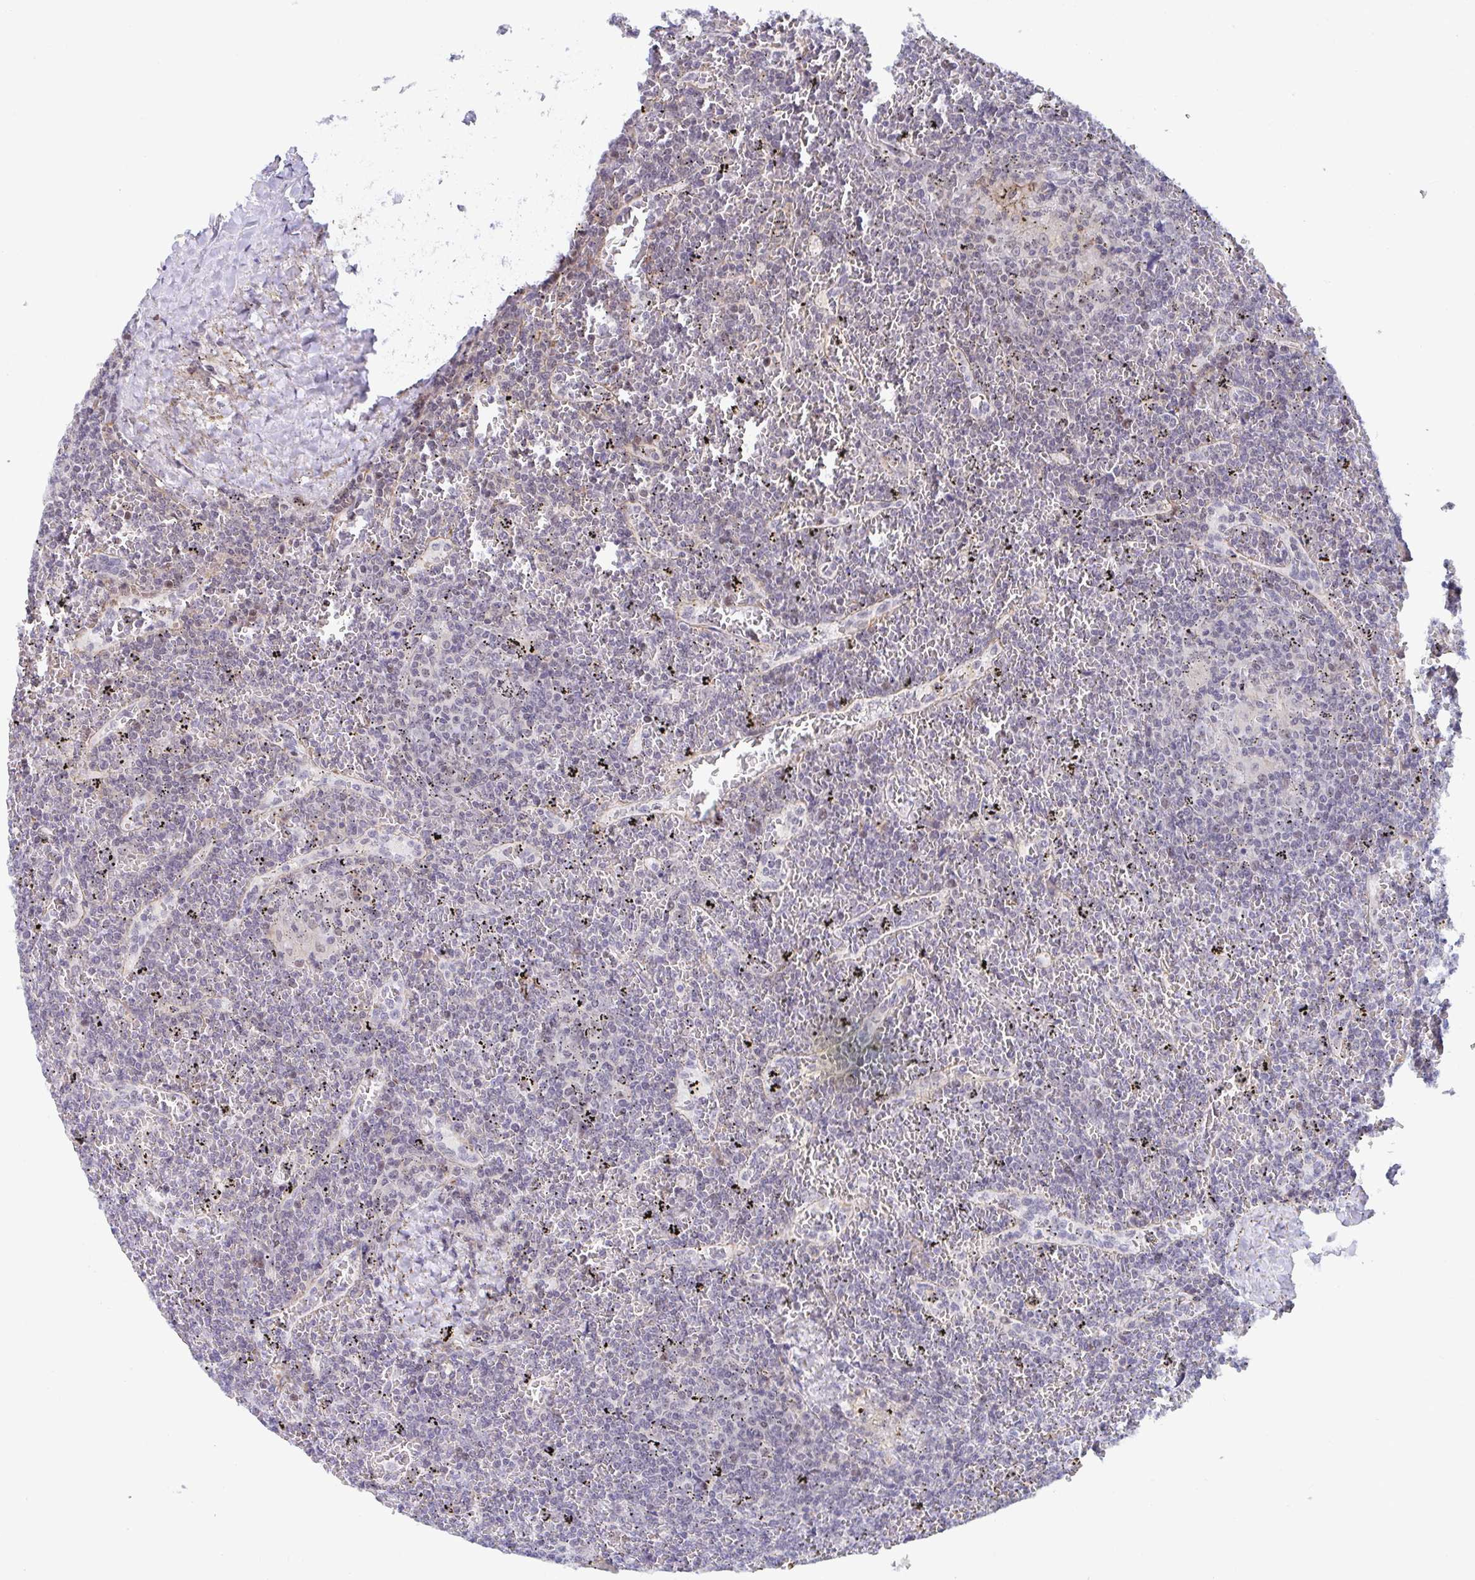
{"staining": {"intensity": "weak", "quantity": "<25%", "location": "nuclear"}, "tissue": "lymphoma", "cell_type": "Tumor cells", "image_type": "cancer", "snomed": [{"axis": "morphology", "description": "Malignant lymphoma, non-Hodgkin's type, Low grade"}, {"axis": "topography", "description": "Spleen"}], "caption": "IHC micrograph of neoplastic tissue: malignant lymphoma, non-Hodgkin's type (low-grade) stained with DAB displays no significant protein staining in tumor cells.", "gene": "WDR72", "patient": {"sex": "female", "age": 19}}